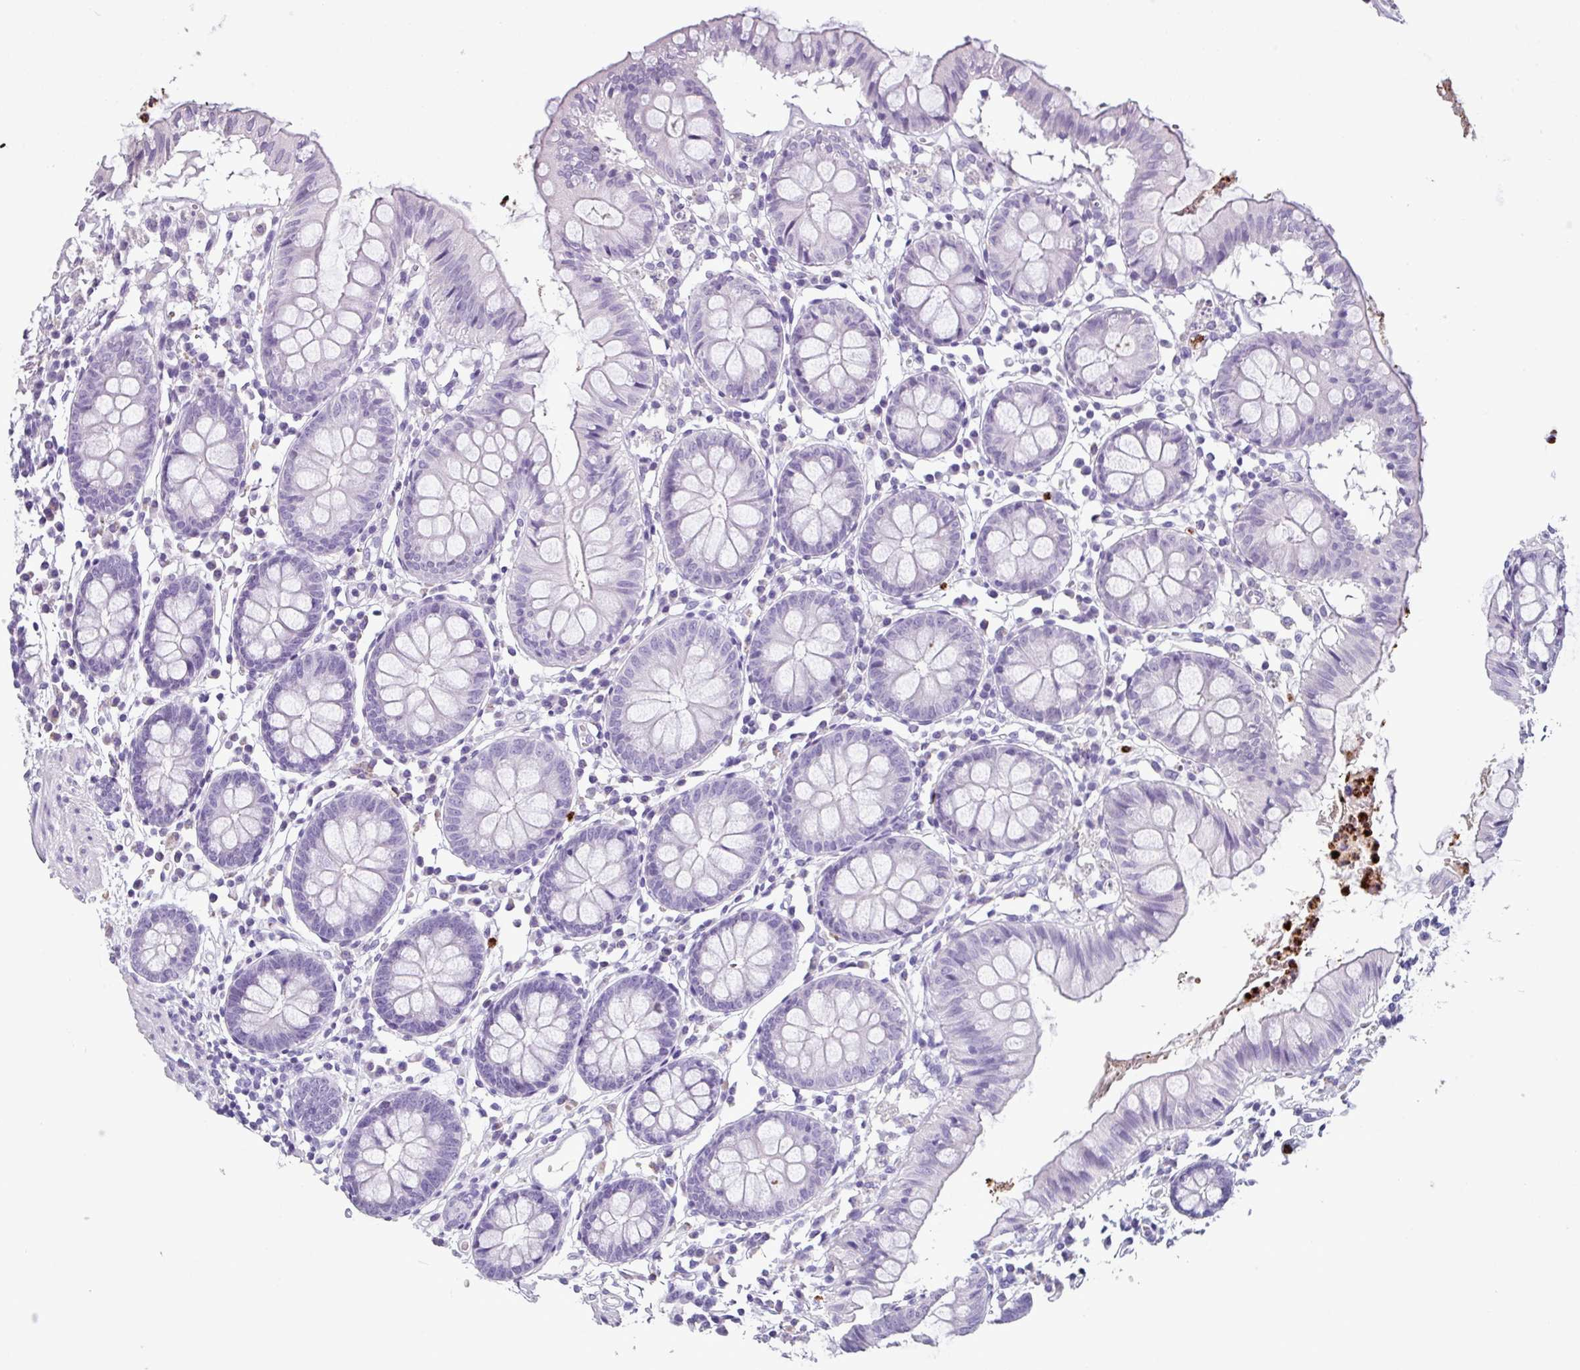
{"staining": {"intensity": "negative", "quantity": "none", "location": "none"}, "tissue": "colon", "cell_type": "Endothelial cells", "image_type": "normal", "snomed": [{"axis": "morphology", "description": "Normal tissue, NOS"}, {"axis": "topography", "description": "Colon"}], "caption": "An immunohistochemistry (IHC) histopathology image of unremarkable colon is shown. There is no staining in endothelial cells of colon. (IHC, brightfield microscopy, high magnification).", "gene": "CTSG", "patient": {"sex": "female", "age": 84}}